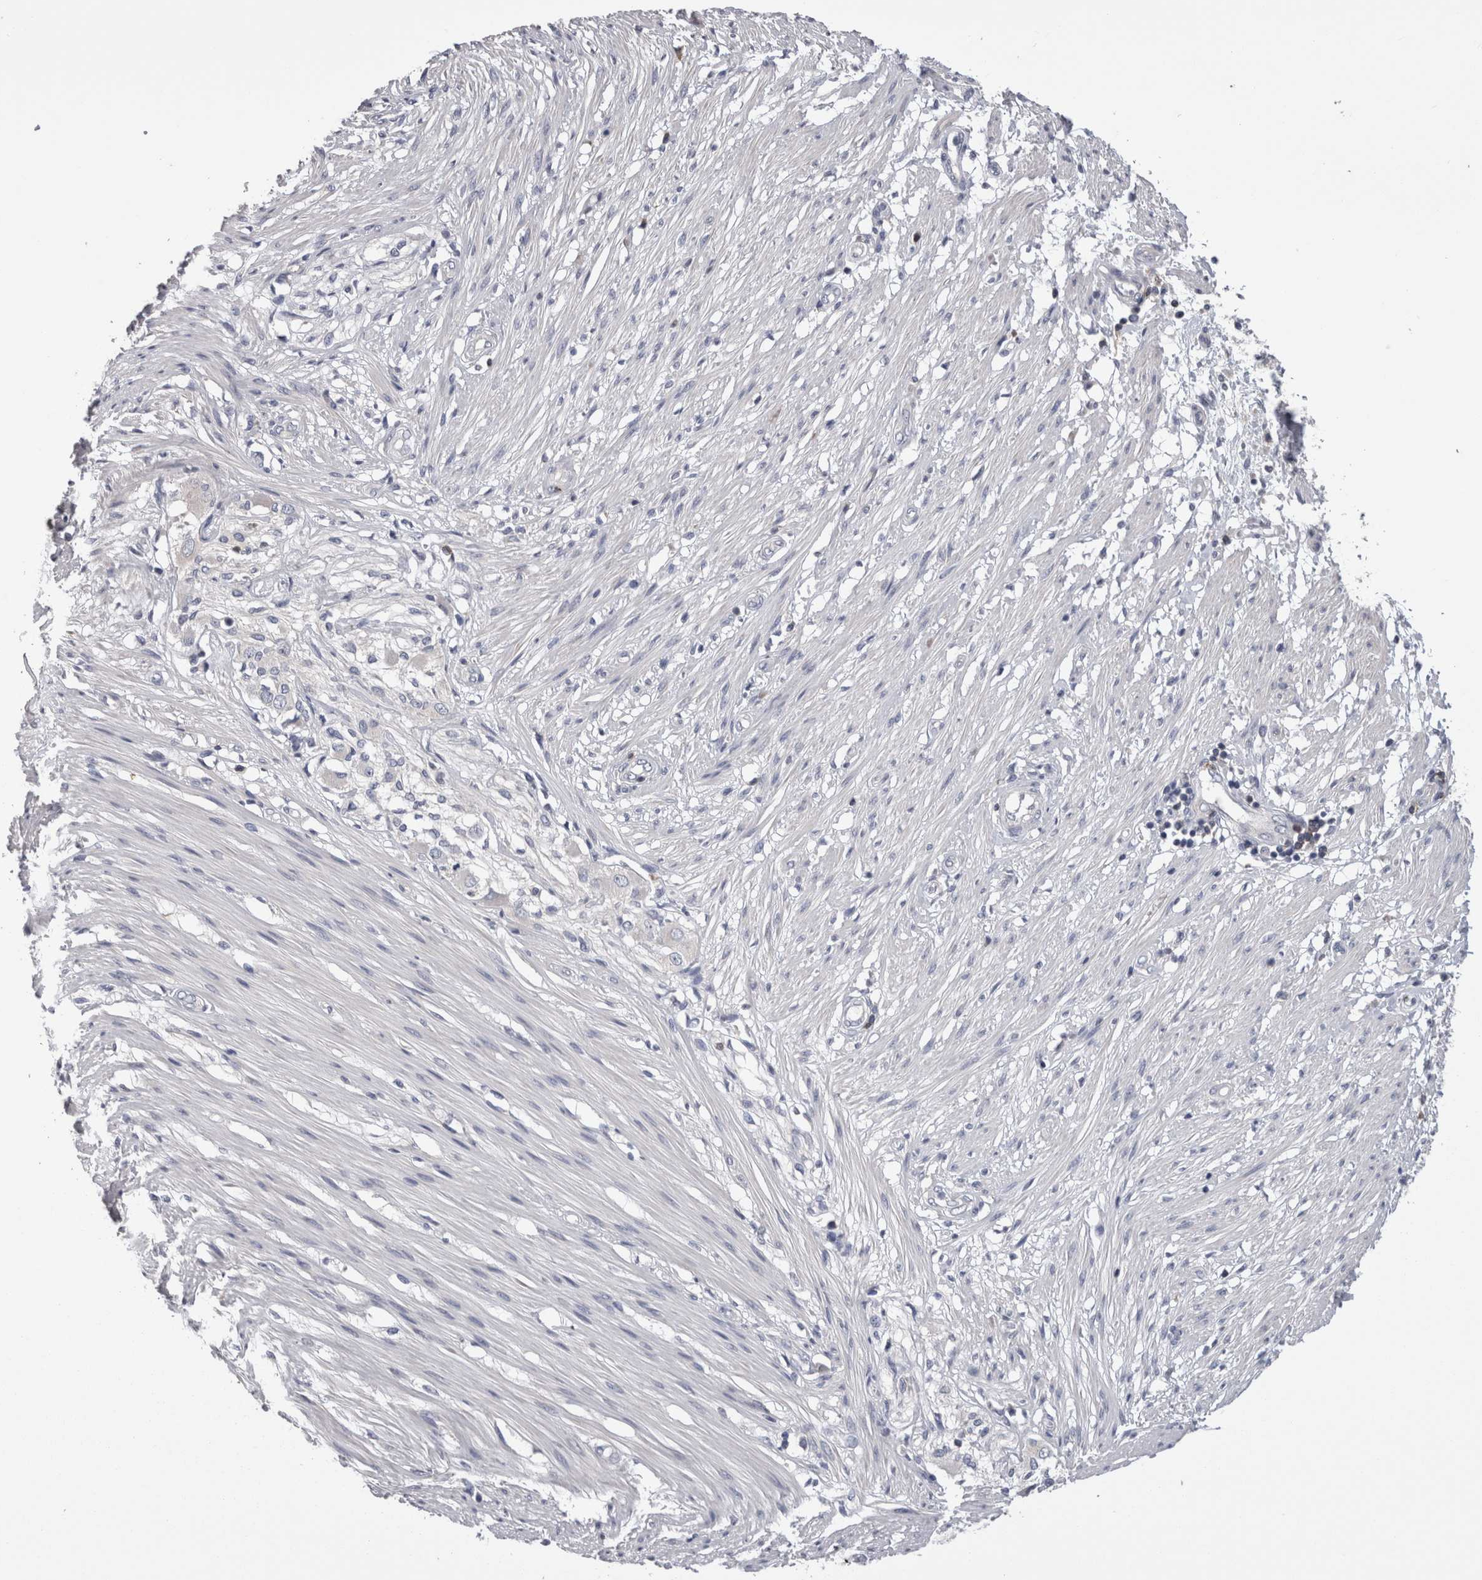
{"staining": {"intensity": "negative", "quantity": "none", "location": "none"}, "tissue": "smooth muscle", "cell_type": "Smooth muscle cells", "image_type": "normal", "snomed": [{"axis": "morphology", "description": "Normal tissue, NOS"}, {"axis": "morphology", "description": "Adenocarcinoma, NOS"}, {"axis": "topography", "description": "Smooth muscle"}, {"axis": "topography", "description": "Colon"}], "caption": "The image demonstrates no staining of smooth muscle cells in benign smooth muscle. (Immunohistochemistry, brightfield microscopy, high magnification).", "gene": "DCTN6", "patient": {"sex": "male", "age": 14}}